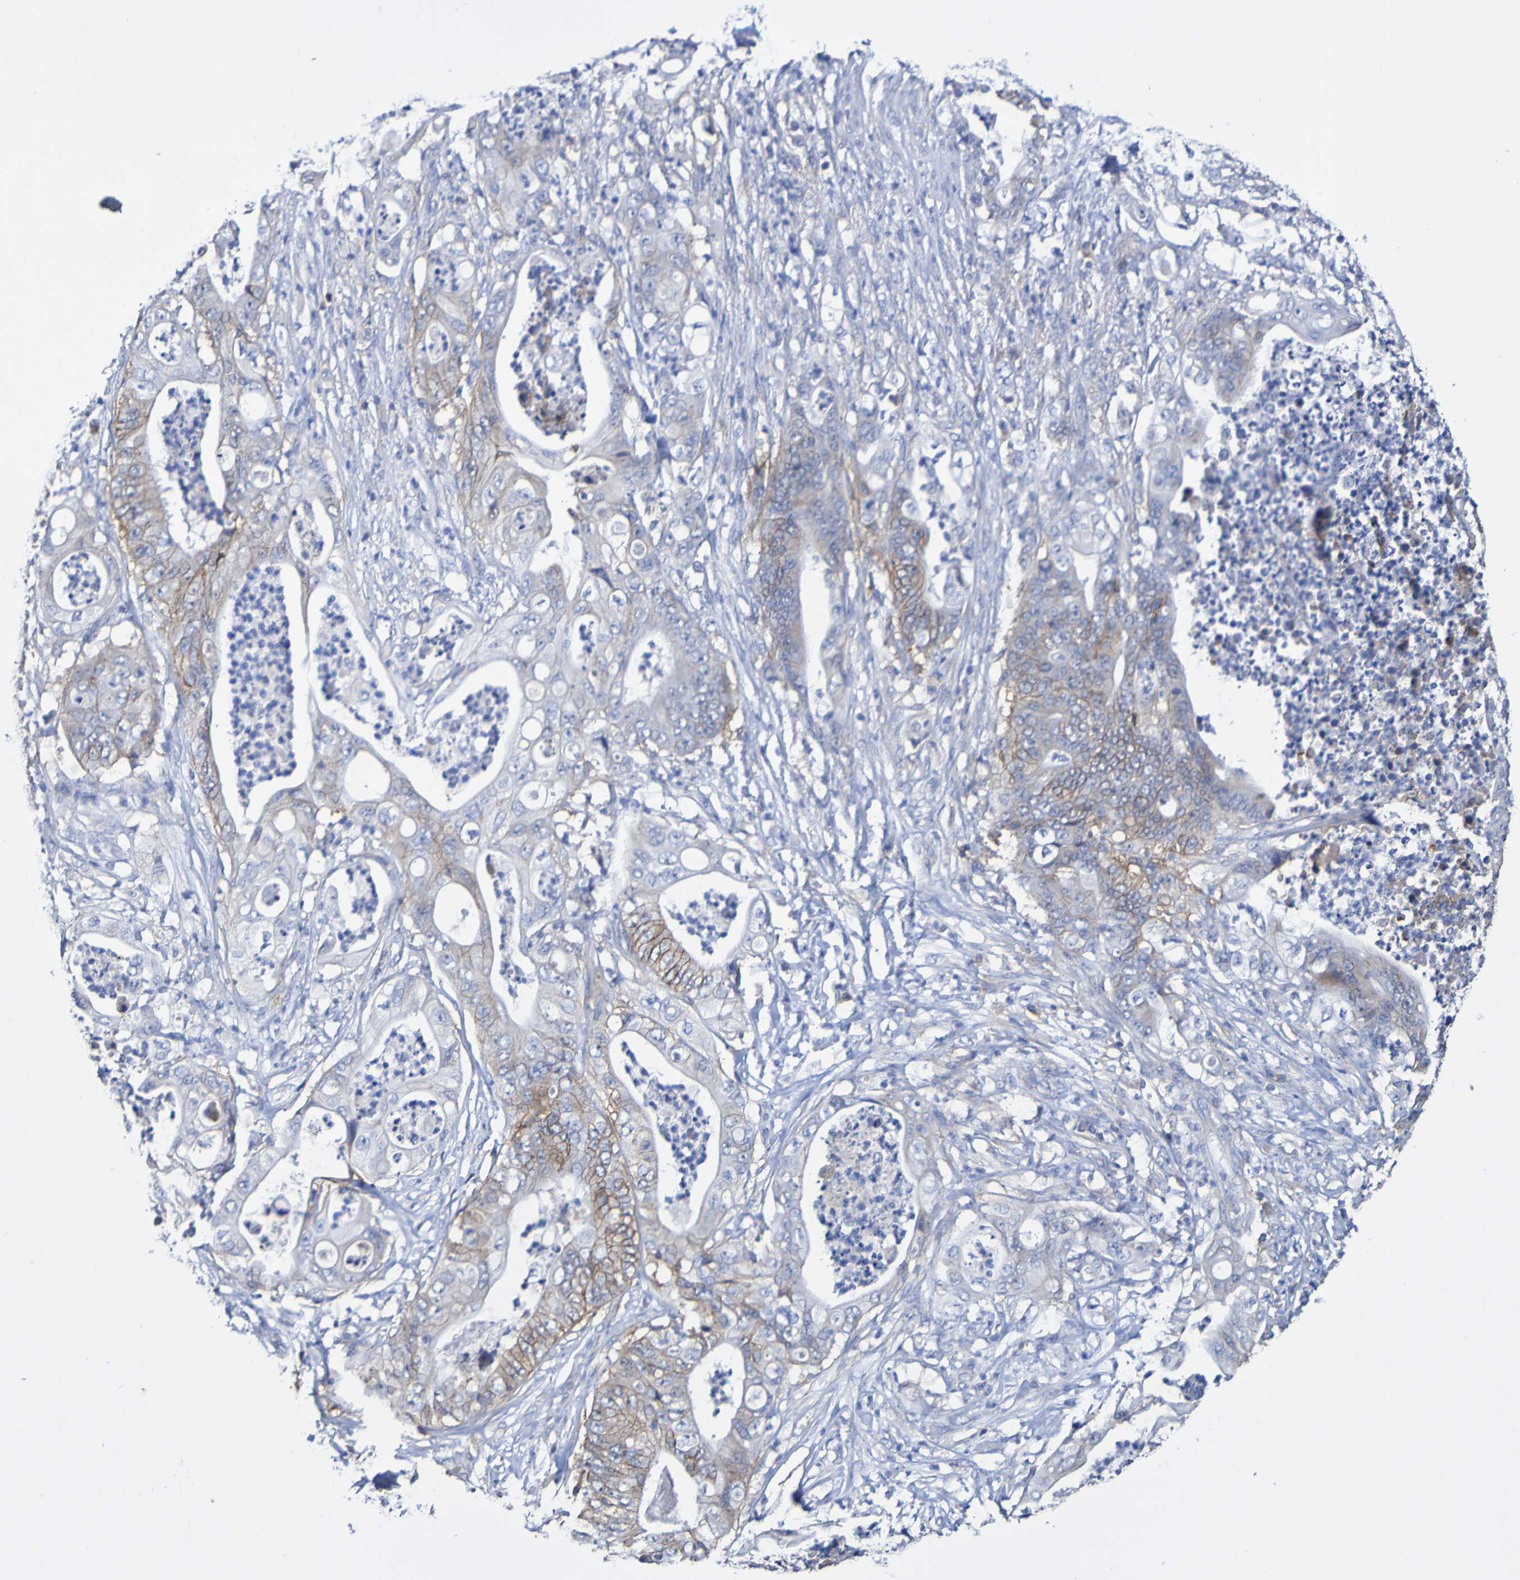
{"staining": {"intensity": "moderate", "quantity": "25%-75%", "location": "cytoplasmic/membranous"}, "tissue": "stomach cancer", "cell_type": "Tumor cells", "image_type": "cancer", "snomed": [{"axis": "morphology", "description": "Adenocarcinoma, NOS"}, {"axis": "topography", "description": "Stomach"}], "caption": "Stomach adenocarcinoma tissue reveals moderate cytoplasmic/membranous expression in approximately 25%-75% of tumor cells, visualized by immunohistochemistry.", "gene": "SLC3A2", "patient": {"sex": "female", "age": 73}}